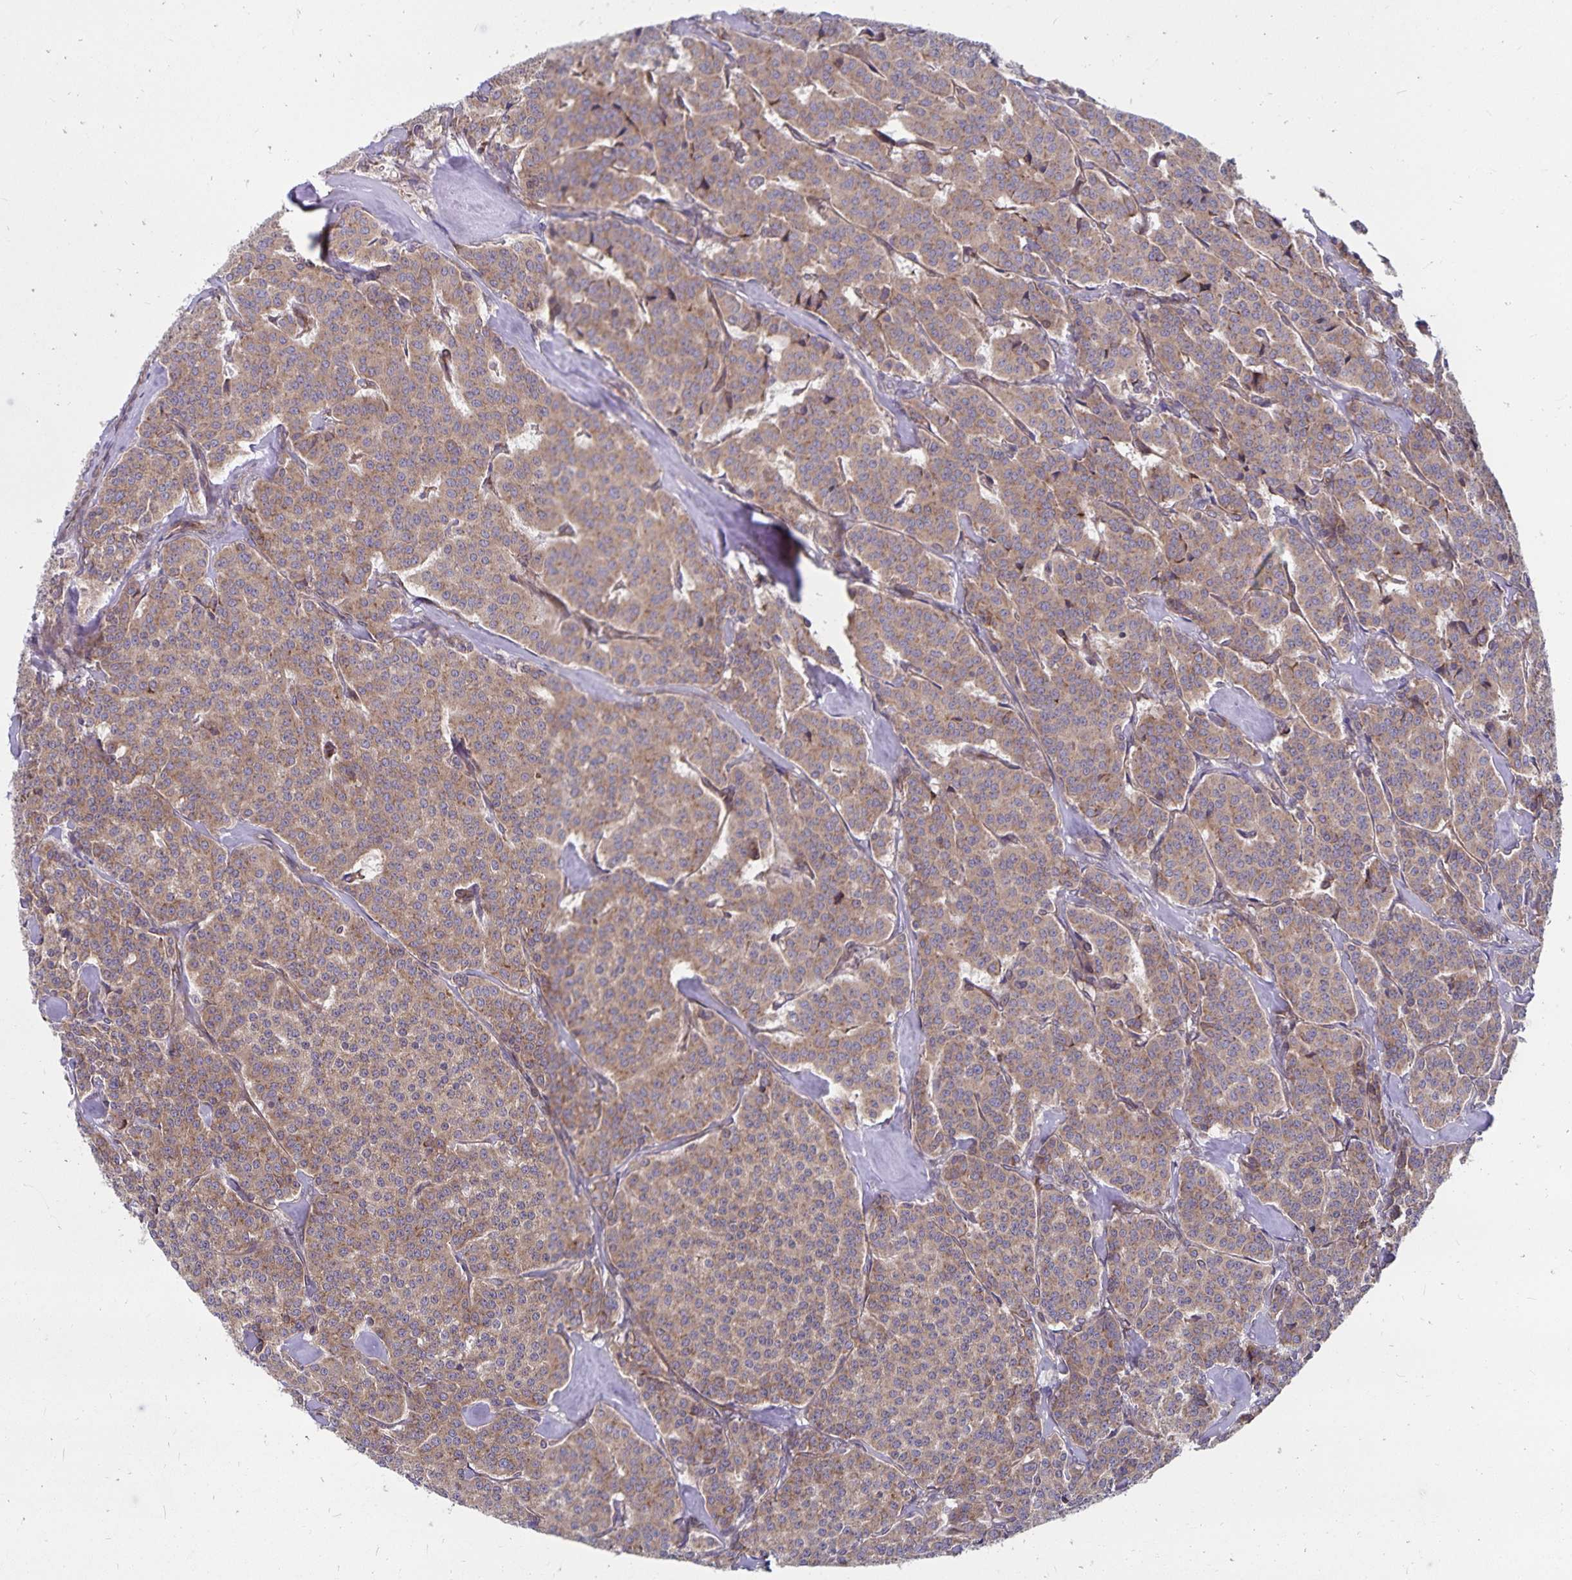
{"staining": {"intensity": "moderate", "quantity": ">75%", "location": "cytoplasmic/membranous"}, "tissue": "carcinoid", "cell_type": "Tumor cells", "image_type": "cancer", "snomed": [{"axis": "morphology", "description": "Normal tissue, NOS"}, {"axis": "morphology", "description": "Carcinoid, malignant, NOS"}, {"axis": "topography", "description": "Lung"}], "caption": "This is a photomicrograph of immunohistochemistry (IHC) staining of malignant carcinoid, which shows moderate positivity in the cytoplasmic/membranous of tumor cells.", "gene": "SEC62", "patient": {"sex": "female", "age": 46}}